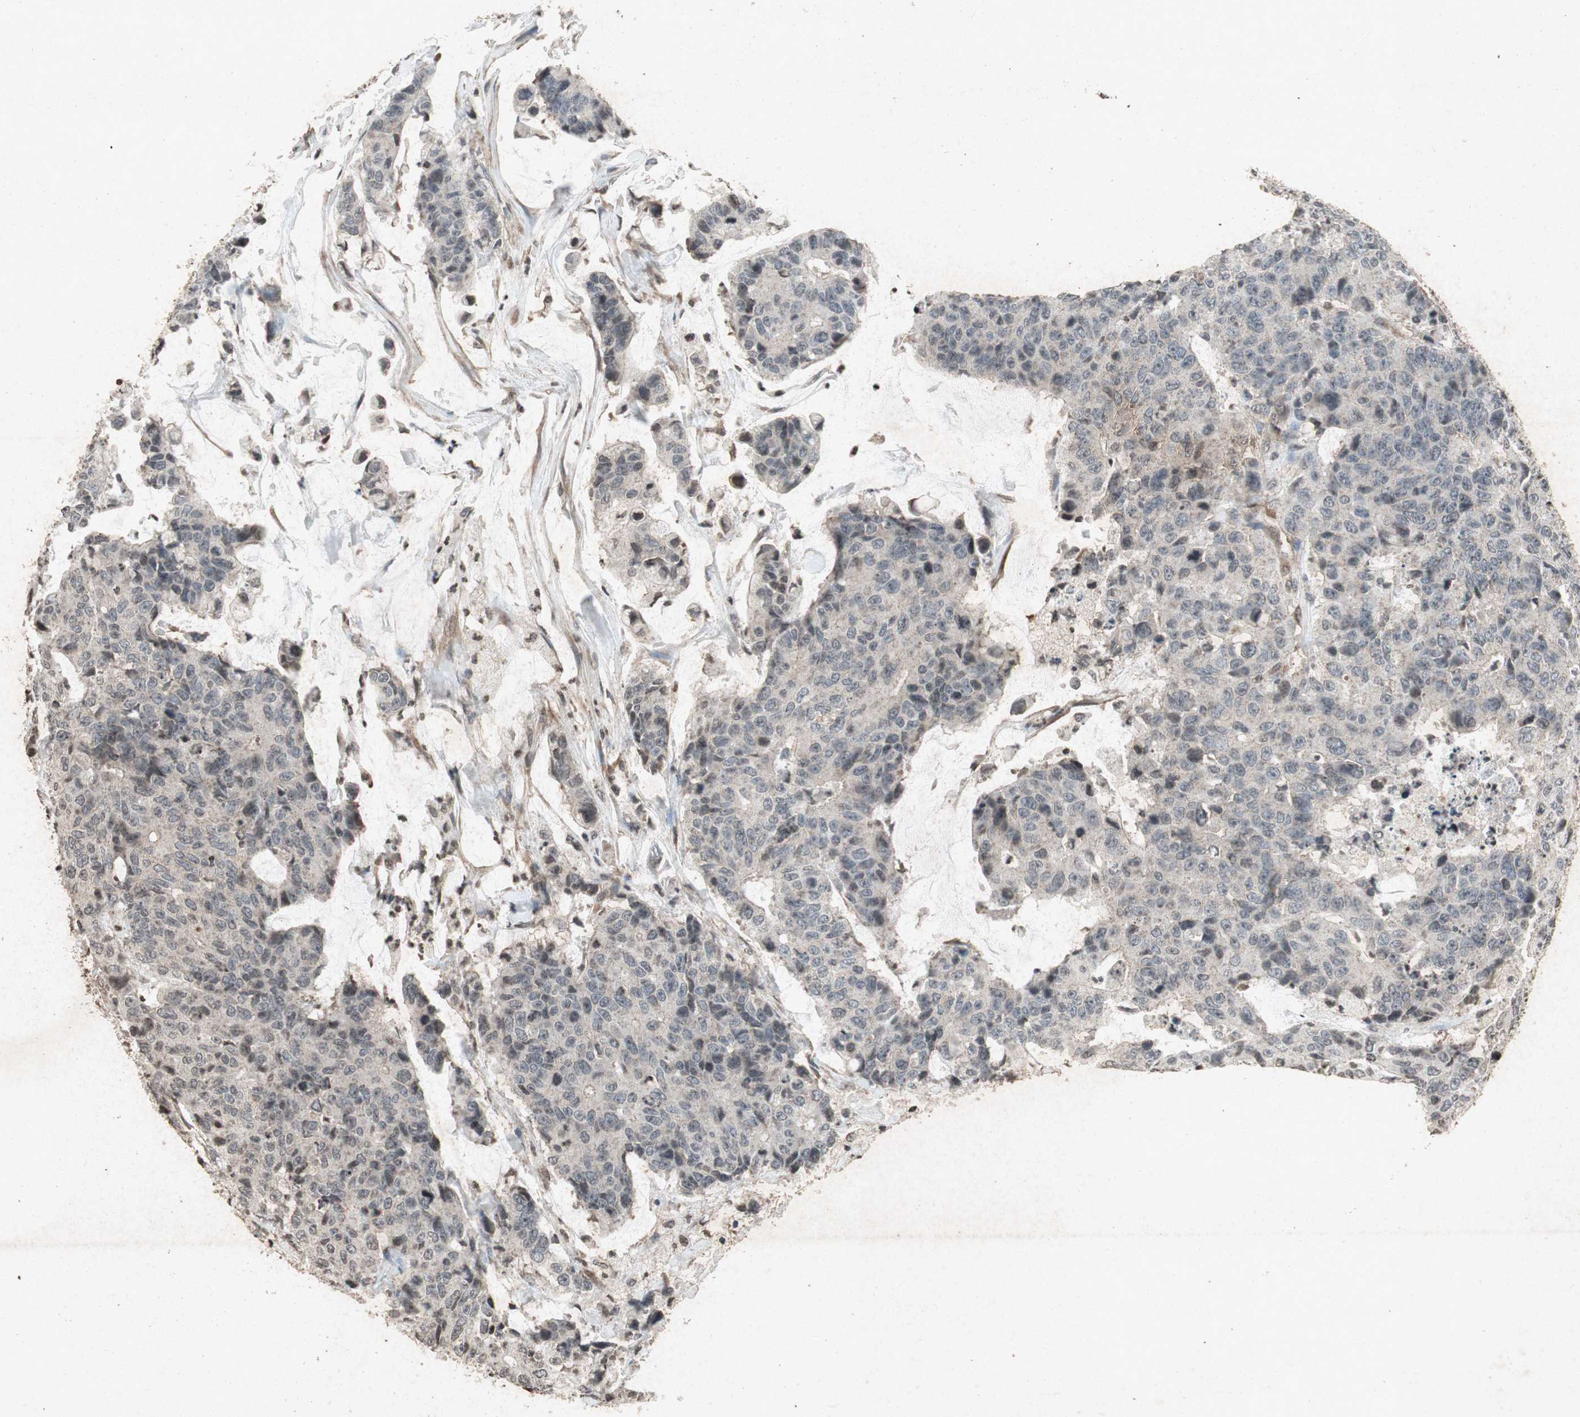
{"staining": {"intensity": "weak", "quantity": ">75%", "location": "cytoplasmic/membranous"}, "tissue": "colorectal cancer", "cell_type": "Tumor cells", "image_type": "cancer", "snomed": [{"axis": "morphology", "description": "Adenocarcinoma, NOS"}, {"axis": "topography", "description": "Colon"}], "caption": "Immunohistochemistry (IHC) micrograph of colorectal adenocarcinoma stained for a protein (brown), which exhibits low levels of weak cytoplasmic/membranous positivity in about >75% of tumor cells.", "gene": "PRKG1", "patient": {"sex": "female", "age": 86}}